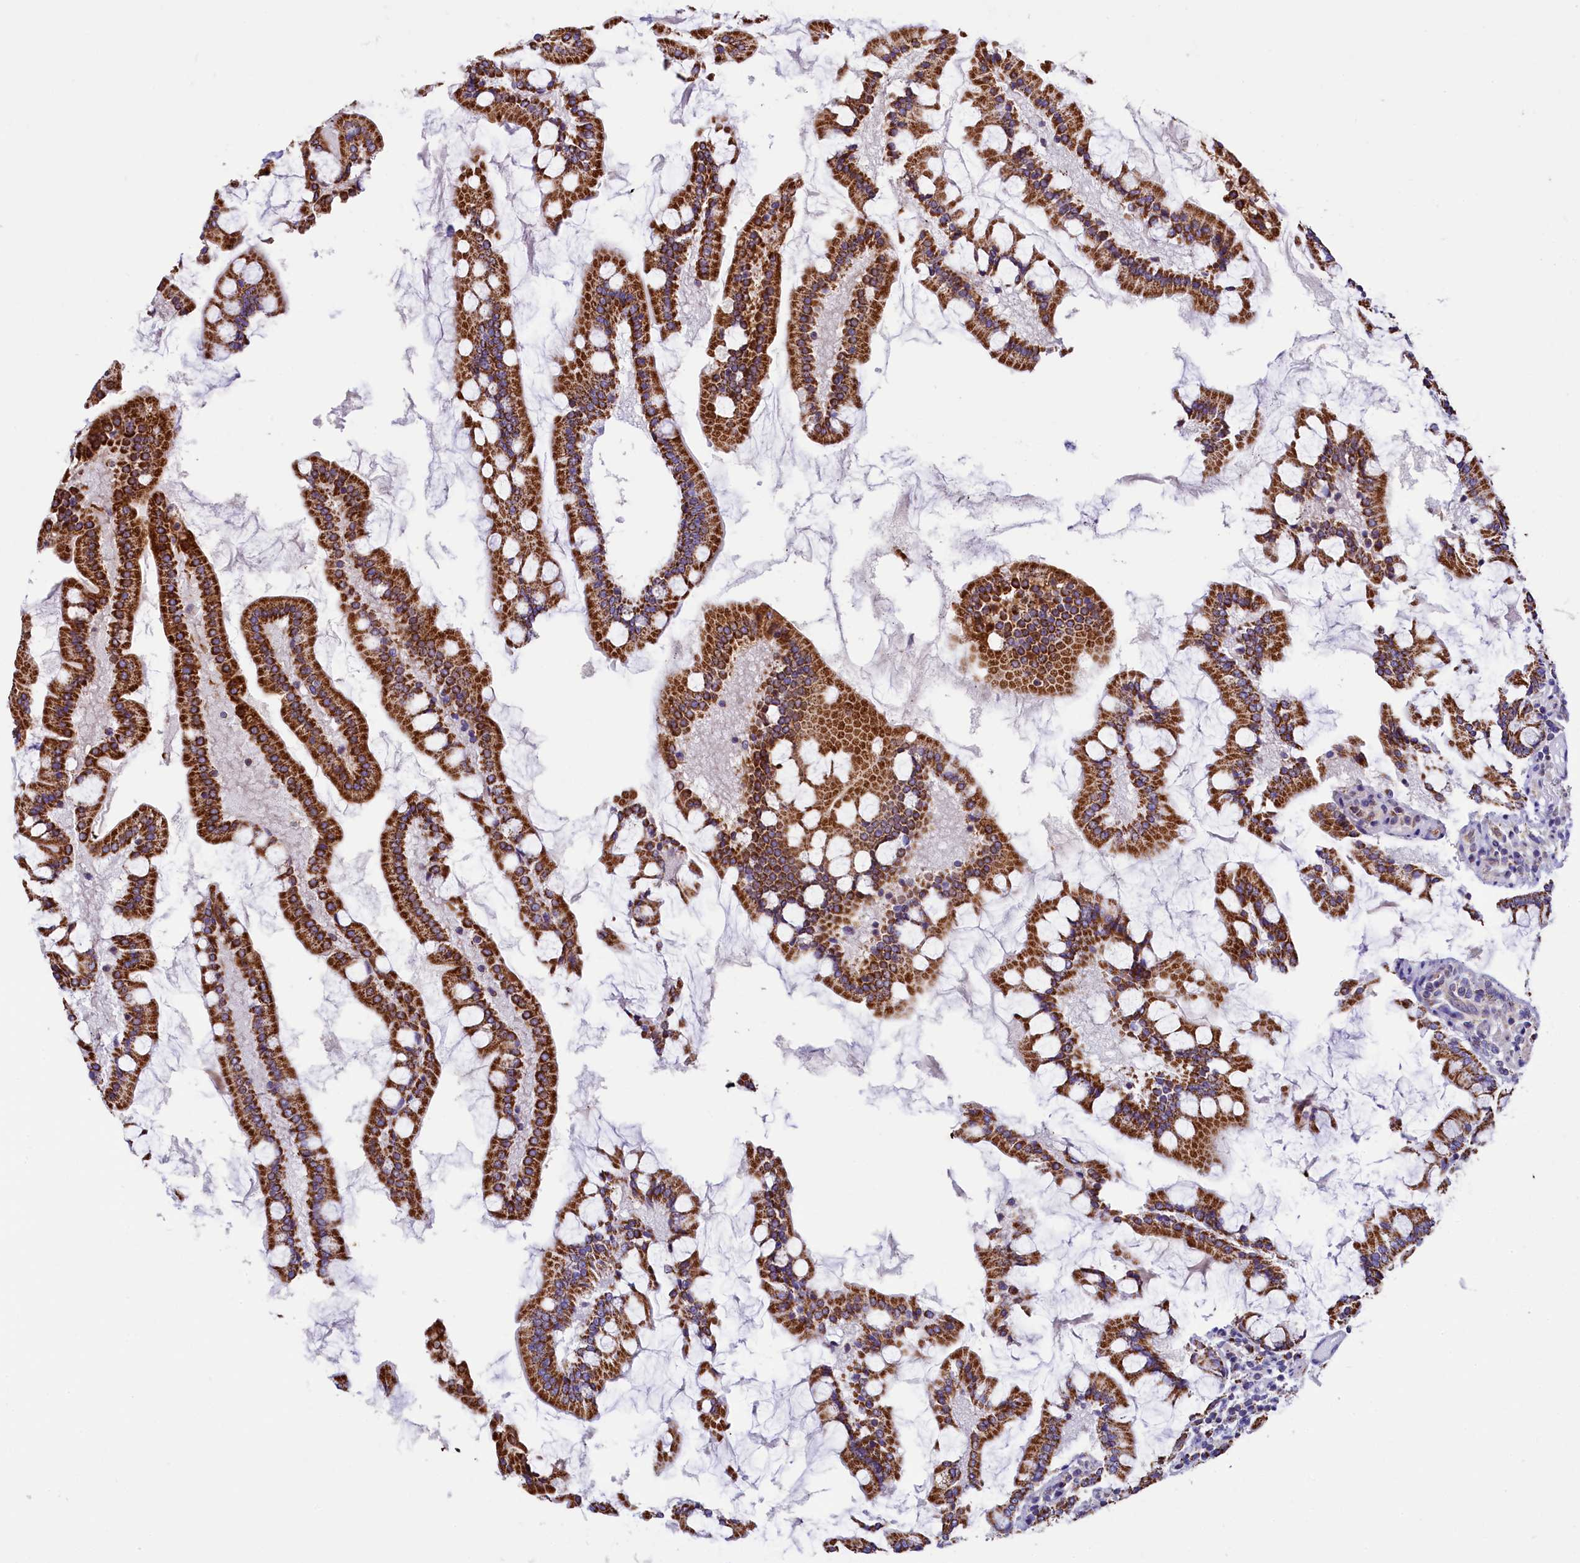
{"staining": {"intensity": "strong", "quantity": ">75%", "location": "cytoplasmic/membranous"}, "tissue": "small intestine", "cell_type": "Glandular cells", "image_type": "normal", "snomed": [{"axis": "morphology", "description": "Normal tissue, NOS"}, {"axis": "topography", "description": "Small intestine"}], "caption": "IHC (DAB (3,3'-diaminobenzidine)) staining of benign small intestine reveals strong cytoplasmic/membranous protein staining in about >75% of glandular cells. The protein of interest is stained brown, and the nuclei are stained in blue (DAB IHC with brightfield microscopy, high magnification).", "gene": "IDH3A", "patient": {"sex": "male", "age": 41}}